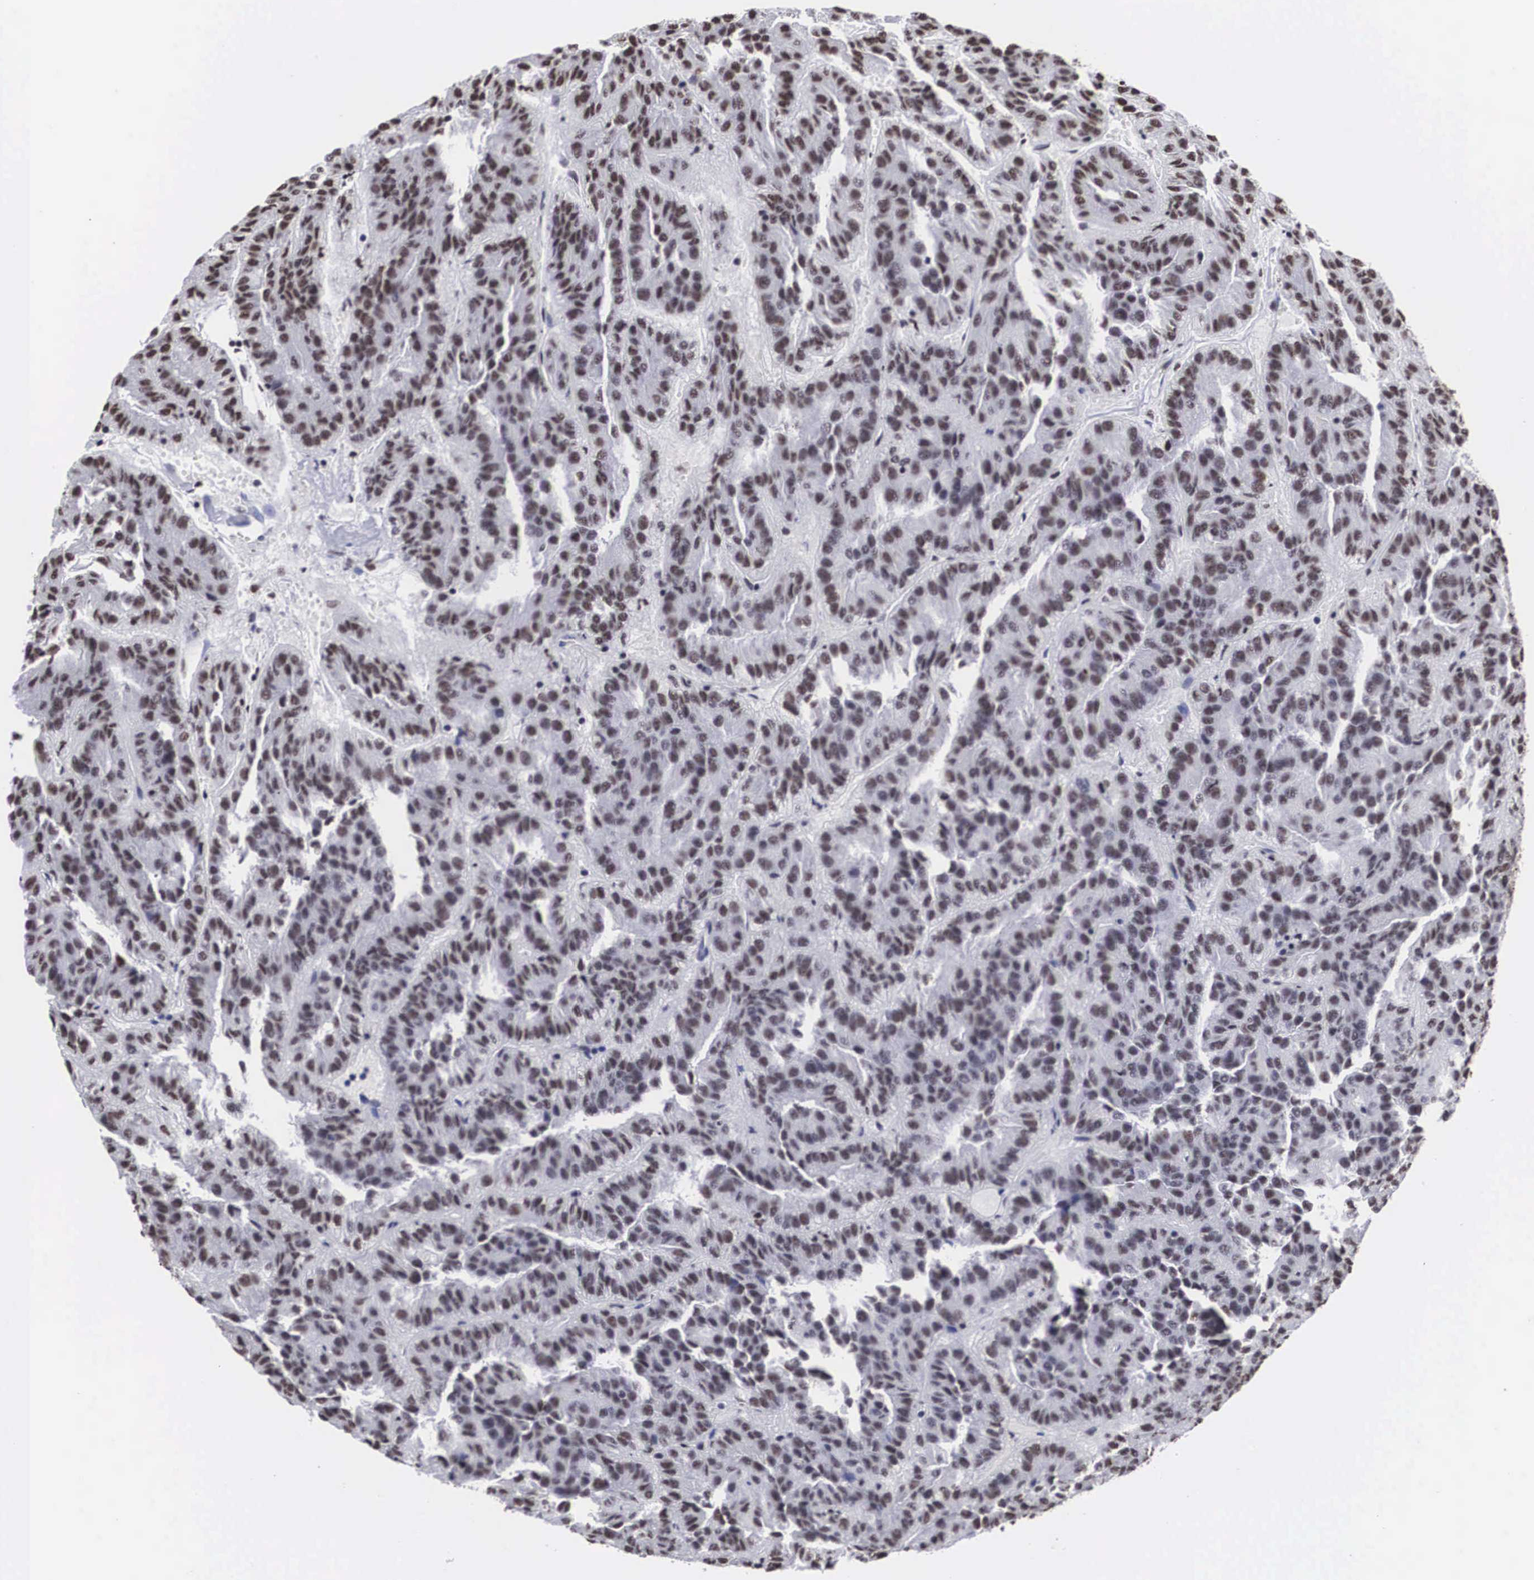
{"staining": {"intensity": "weak", "quantity": "25%-75%", "location": "nuclear"}, "tissue": "renal cancer", "cell_type": "Tumor cells", "image_type": "cancer", "snomed": [{"axis": "morphology", "description": "Adenocarcinoma, NOS"}, {"axis": "topography", "description": "Kidney"}], "caption": "Protein expression by immunohistochemistry (IHC) demonstrates weak nuclear expression in approximately 25%-75% of tumor cells in adenocarcinoma (renal).", "gene": "ACIN1", "patient": {"sex": "male", "age": 46}}